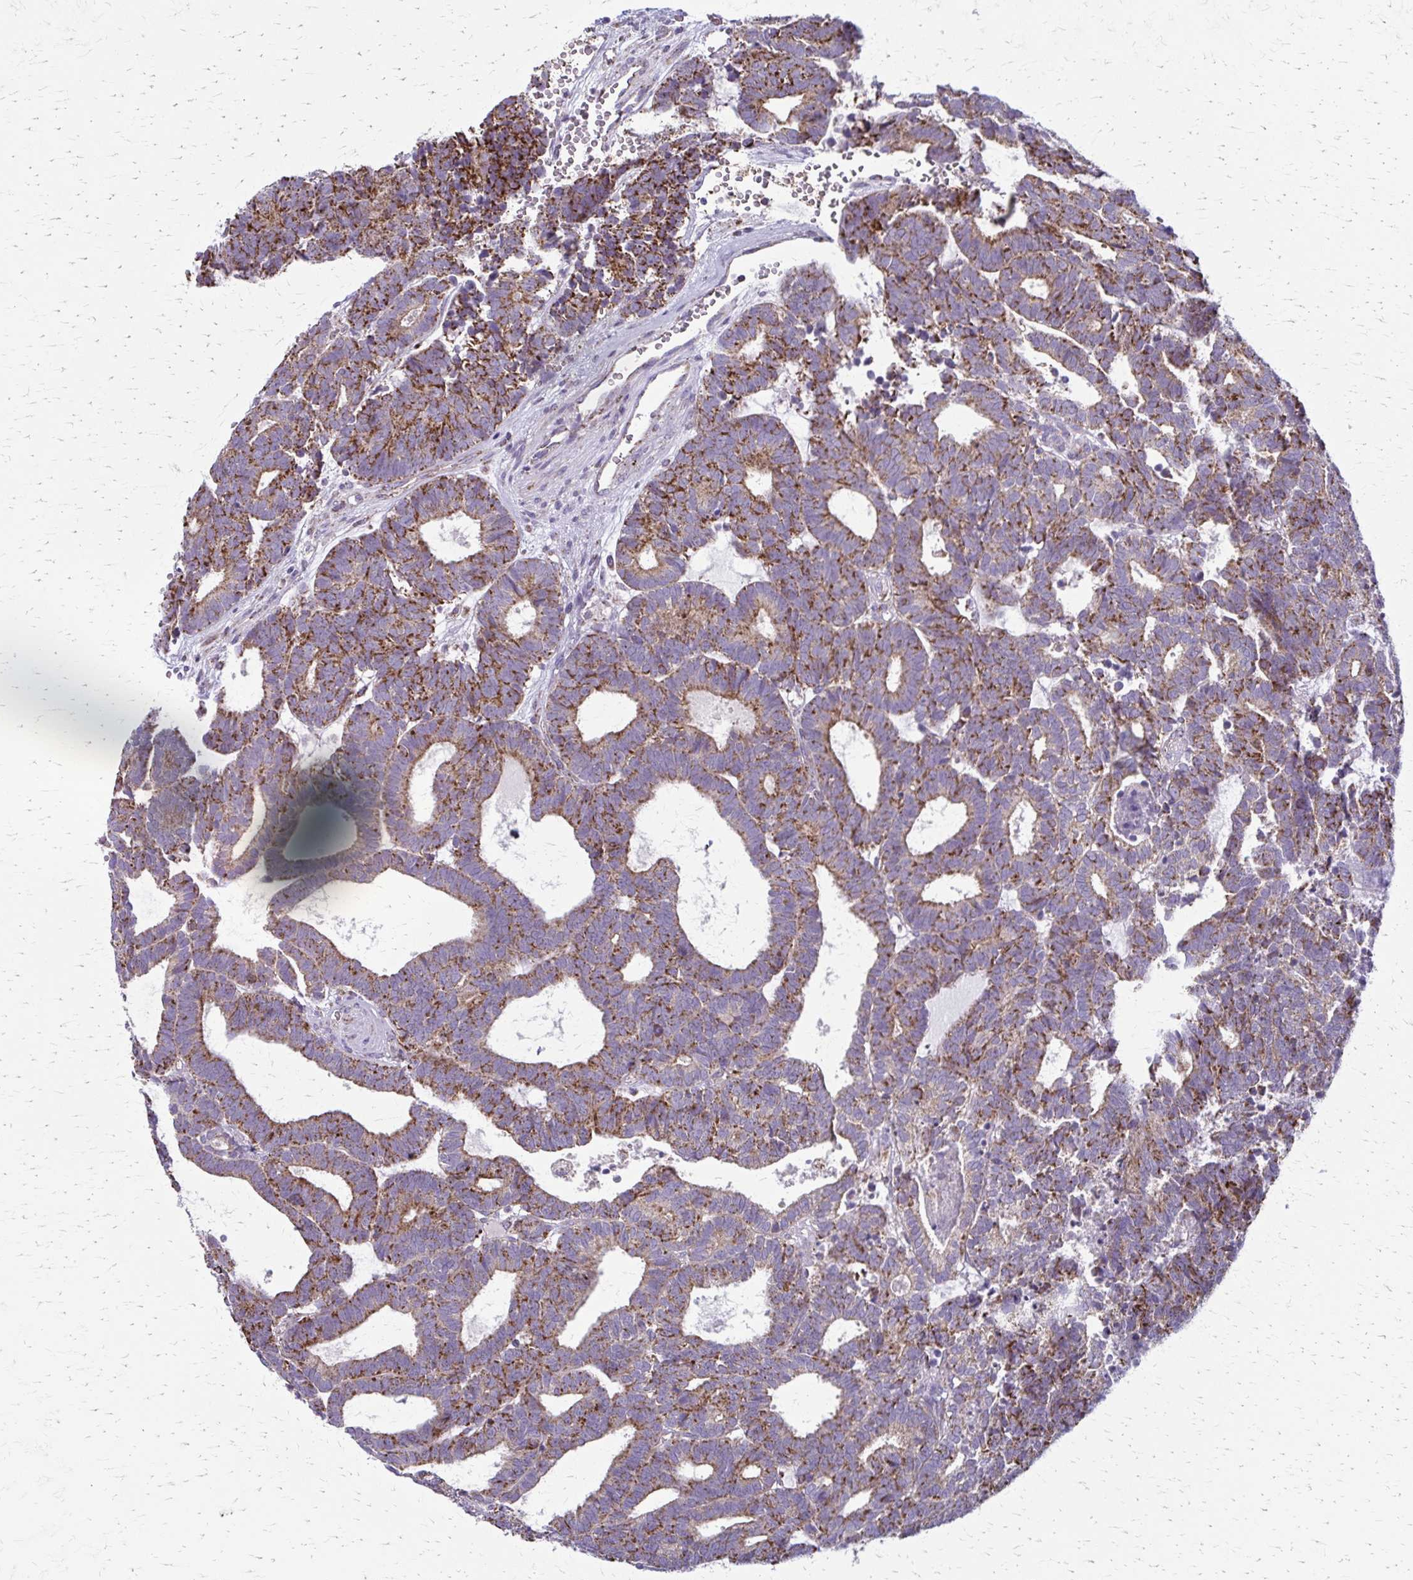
{"staining": {"intensity": "moderate", "quantity": ">75%", "location": "cytoplasmic/membranous"}, "tissue": "head and neck cancer", "cell_type": "Tumor cells", "image_type": "cancer", "snomed": [{"axis": "morphology", "description": "Adenocarcinoma, NOS"}, {"axis": "topography", "description": "Head-Neck"}], "caption": "DAB immunohistochemical staining of adenocarcinoma (head and neck) displays moderate cytoplasmic/membranous protein staining in approximately >75% of tumor cells.", "gene": "TVP23A", "patient": {"sex": "female", "age": 81}}